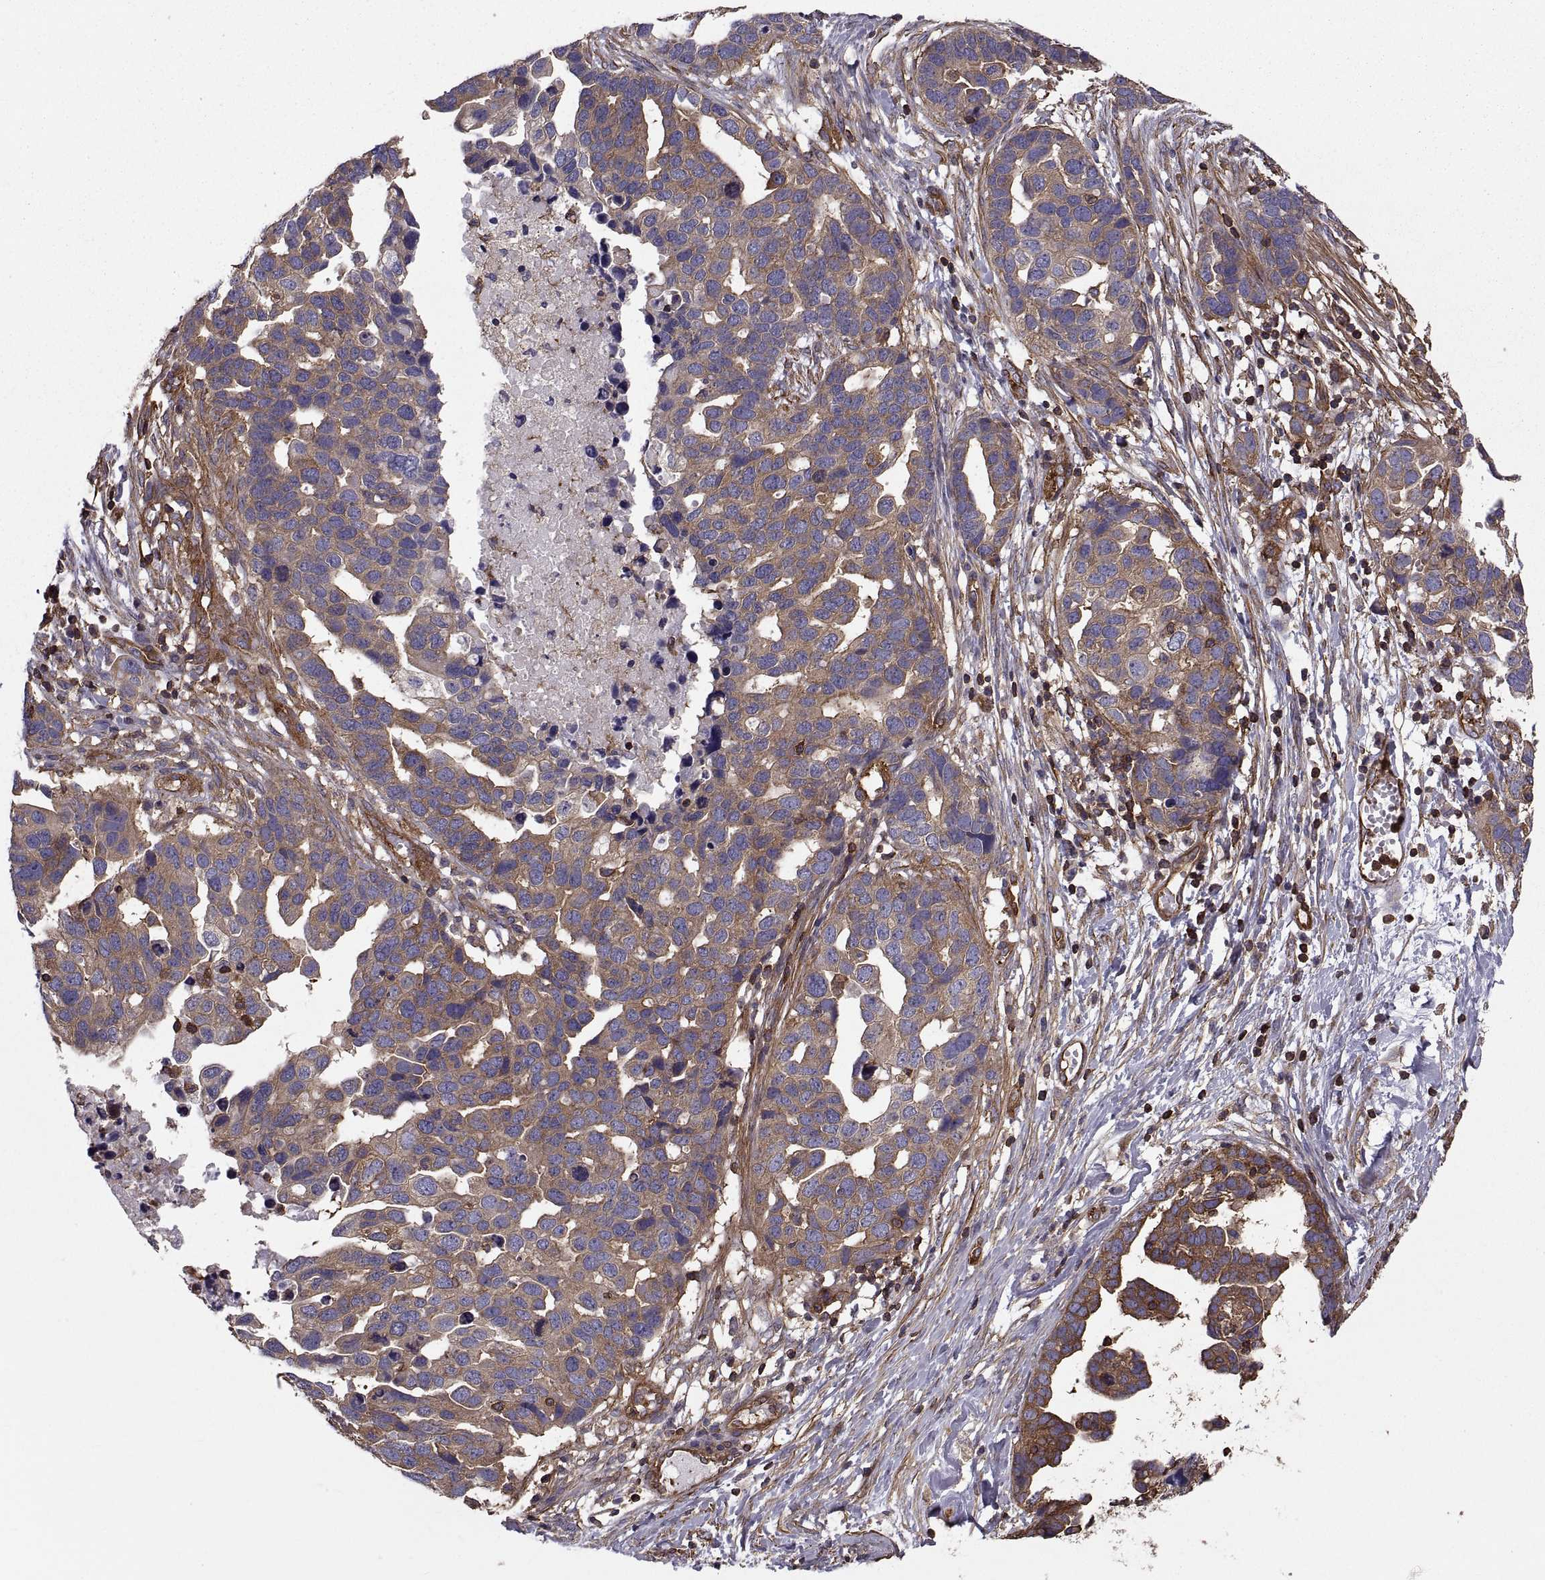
{"staining": {"intensity": "moderate", "quantity": "25%-75%", "location": "cytoplasmic/membranous"}, "tissue": "ovarian cancer", "cell_type": "Tumor cells", "image_type": "cancer", "snomed": [{"axis": "morphology", "description": "Cystadenocarcinoma, serous, NOS"}, {"axis": "topography", "description": "Ovary"}], "caption": "This histopathology image reveals IHC staining of human ovarian serous cystadenocarcinoma, with medium moderate cytoplasmic/membranous positivity in approximately 25%-75% of tumor cells.", "gene": "MYH9", "patient": {"sex": "female", "age": 54}}